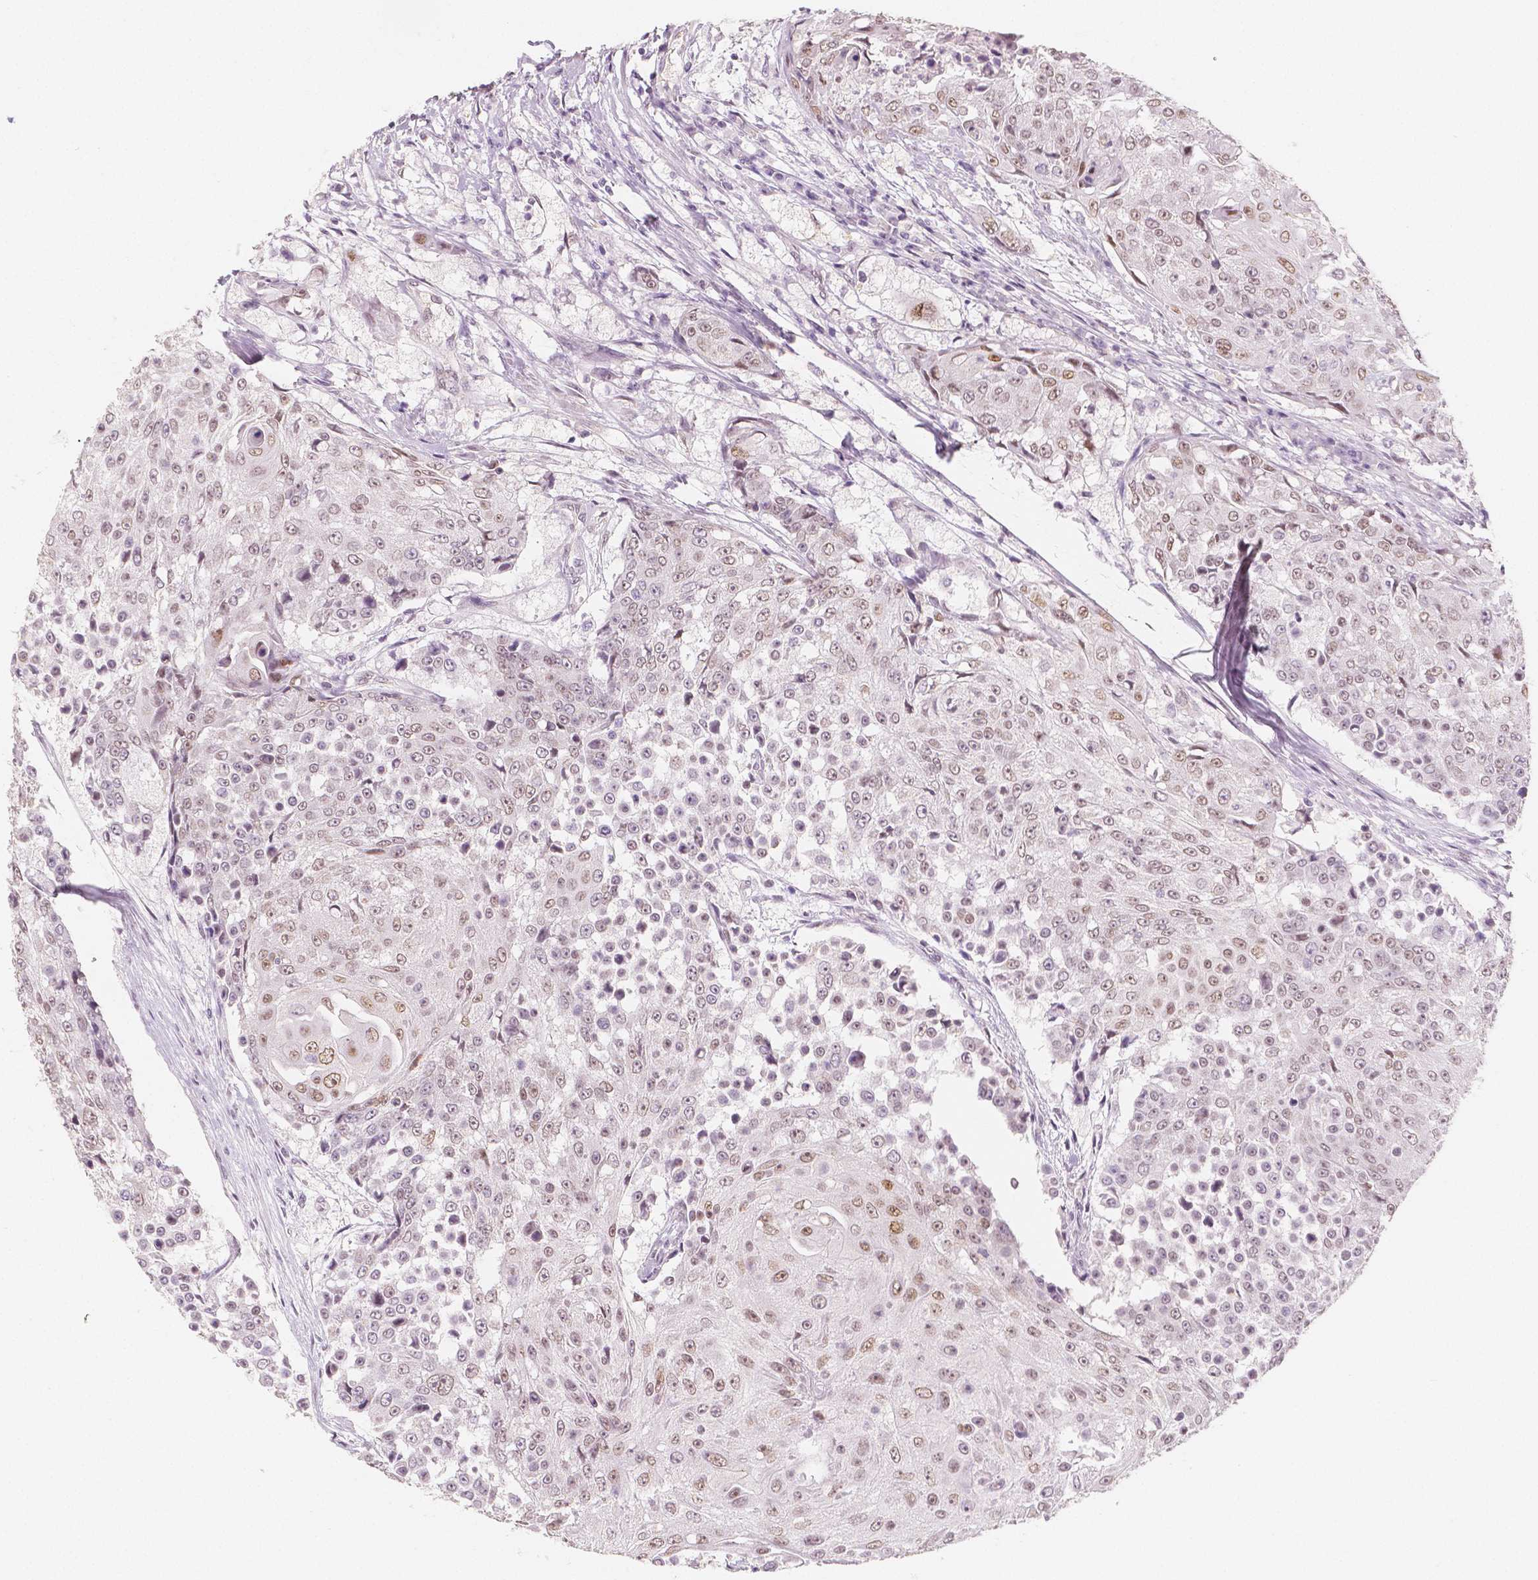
{"staining": {"intensity": "weak", "quantity": "25%-75%", "location": "nuclear"}, "tissue": "urothelial cancer", "cell_type": "Tumor cells", "image_type": "cancer", "snomed": [{"axis": "morphology", "description": "Urothelial carcinoma, High grade"}, {"axis": "topography", "description": "Urinary bladder"}], "caption": "The immunohistochemical stain highlights weak nuclear expression in tumor cells of urothelial carcinoma (high-grade) tissue.", "gene": "KDM5B", "patient": {"sex": "female", "age": 63}}